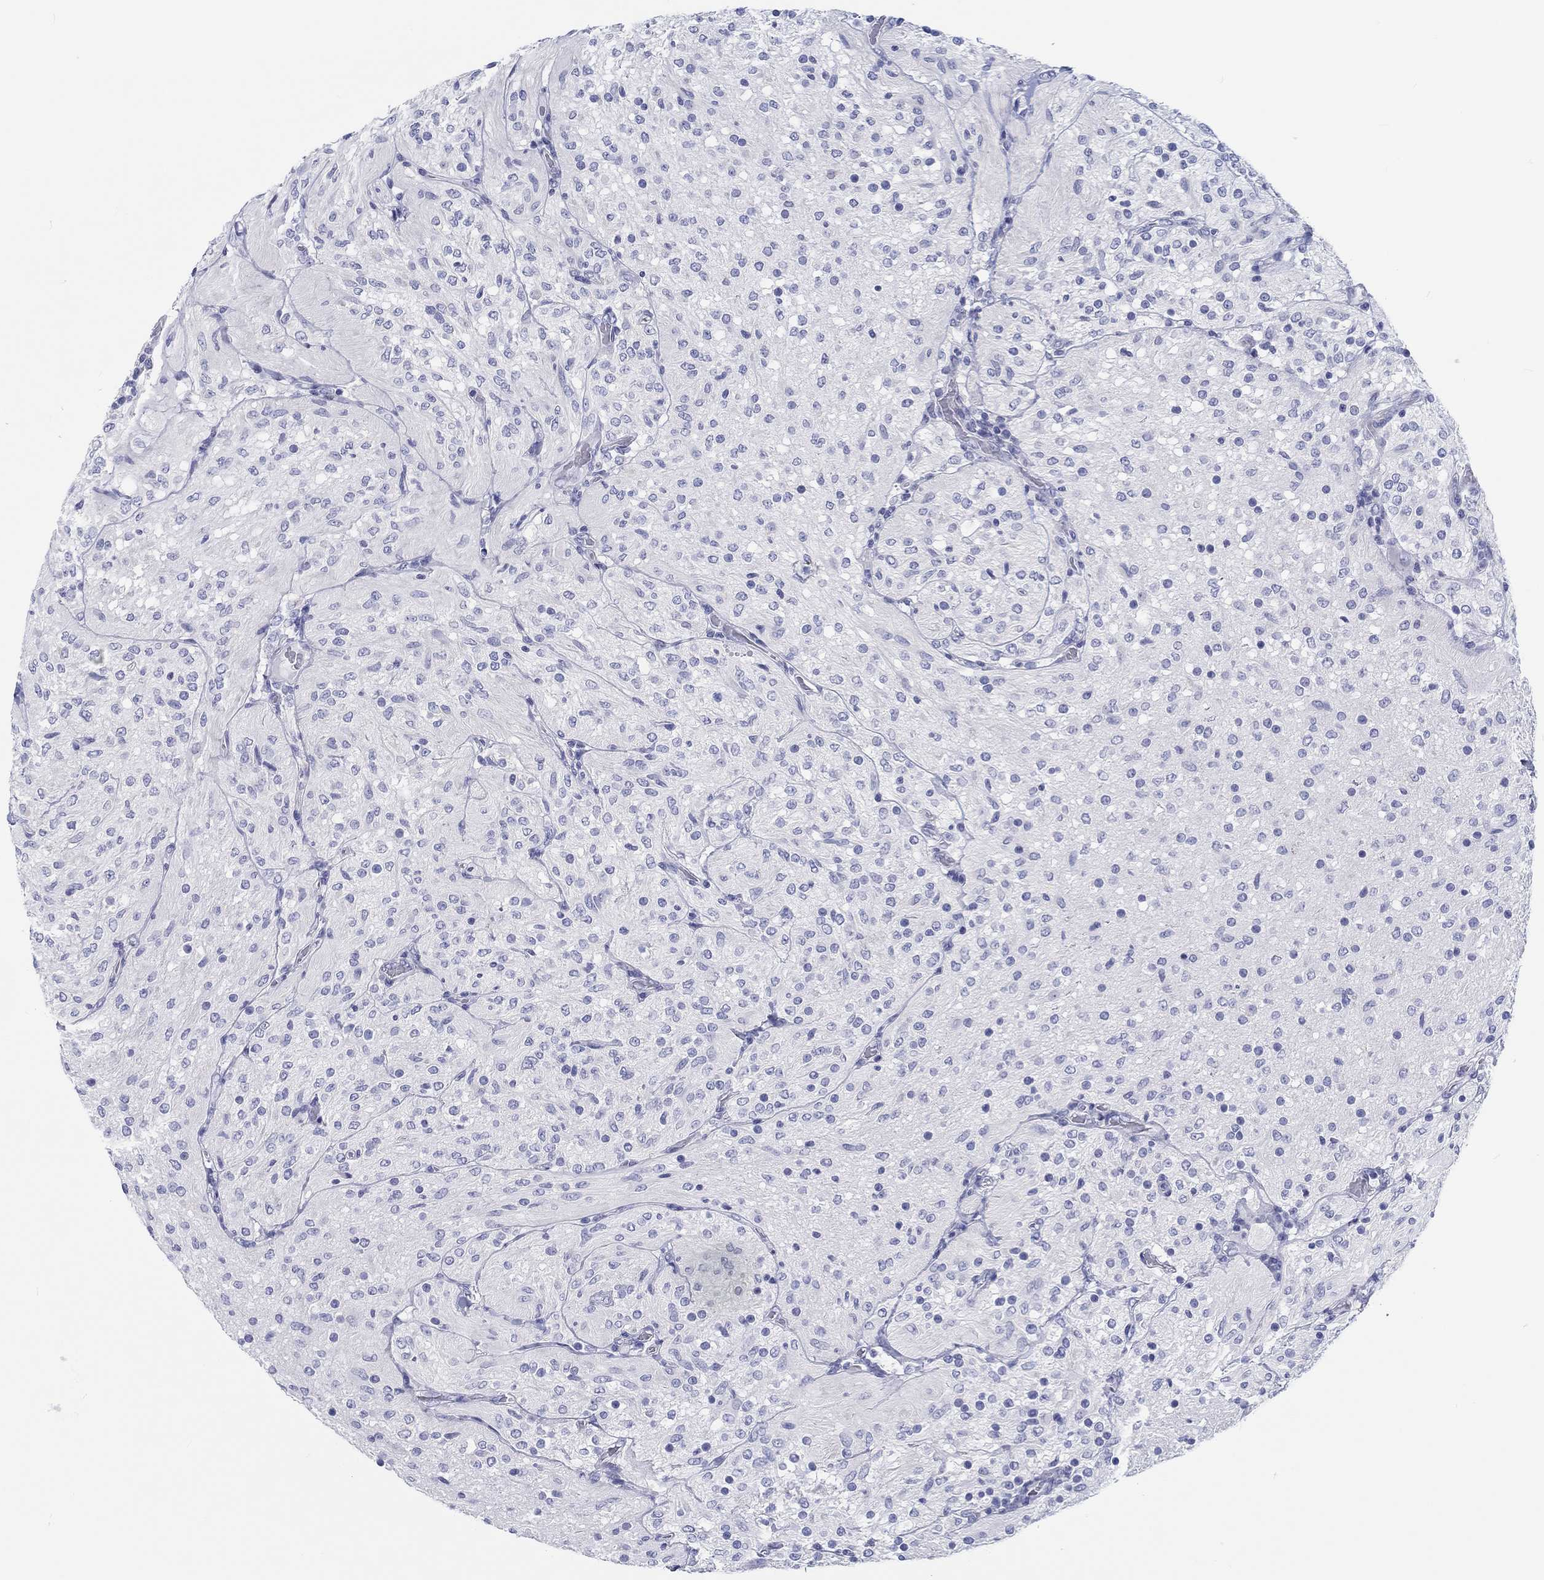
{"staining": {"intensity": "negative", "quantity": "none", "location": "none"}, "tissue": "glioma", "cell_type": "Tumor cells", "image_type": "cancer", "snomed": [{"axis": "morphology", "description": "Glioma, malignant, Low grade"}, {"axis": "topography", "description": "Brain"}], "caption": "This photomicrograph is of malignant glioma (low-grade) stained with immunohistochemistry to label a protein in brown with the nuclei are counter-stained blue. There is no expression in tumor cells. Brightfield microscopy of immunohistochemistry stained with DAB (brown) and hematoxylin (blue), captured at high magnification.", "gene": "H1-1", "patient": {"sex": "male", "age": 3}}